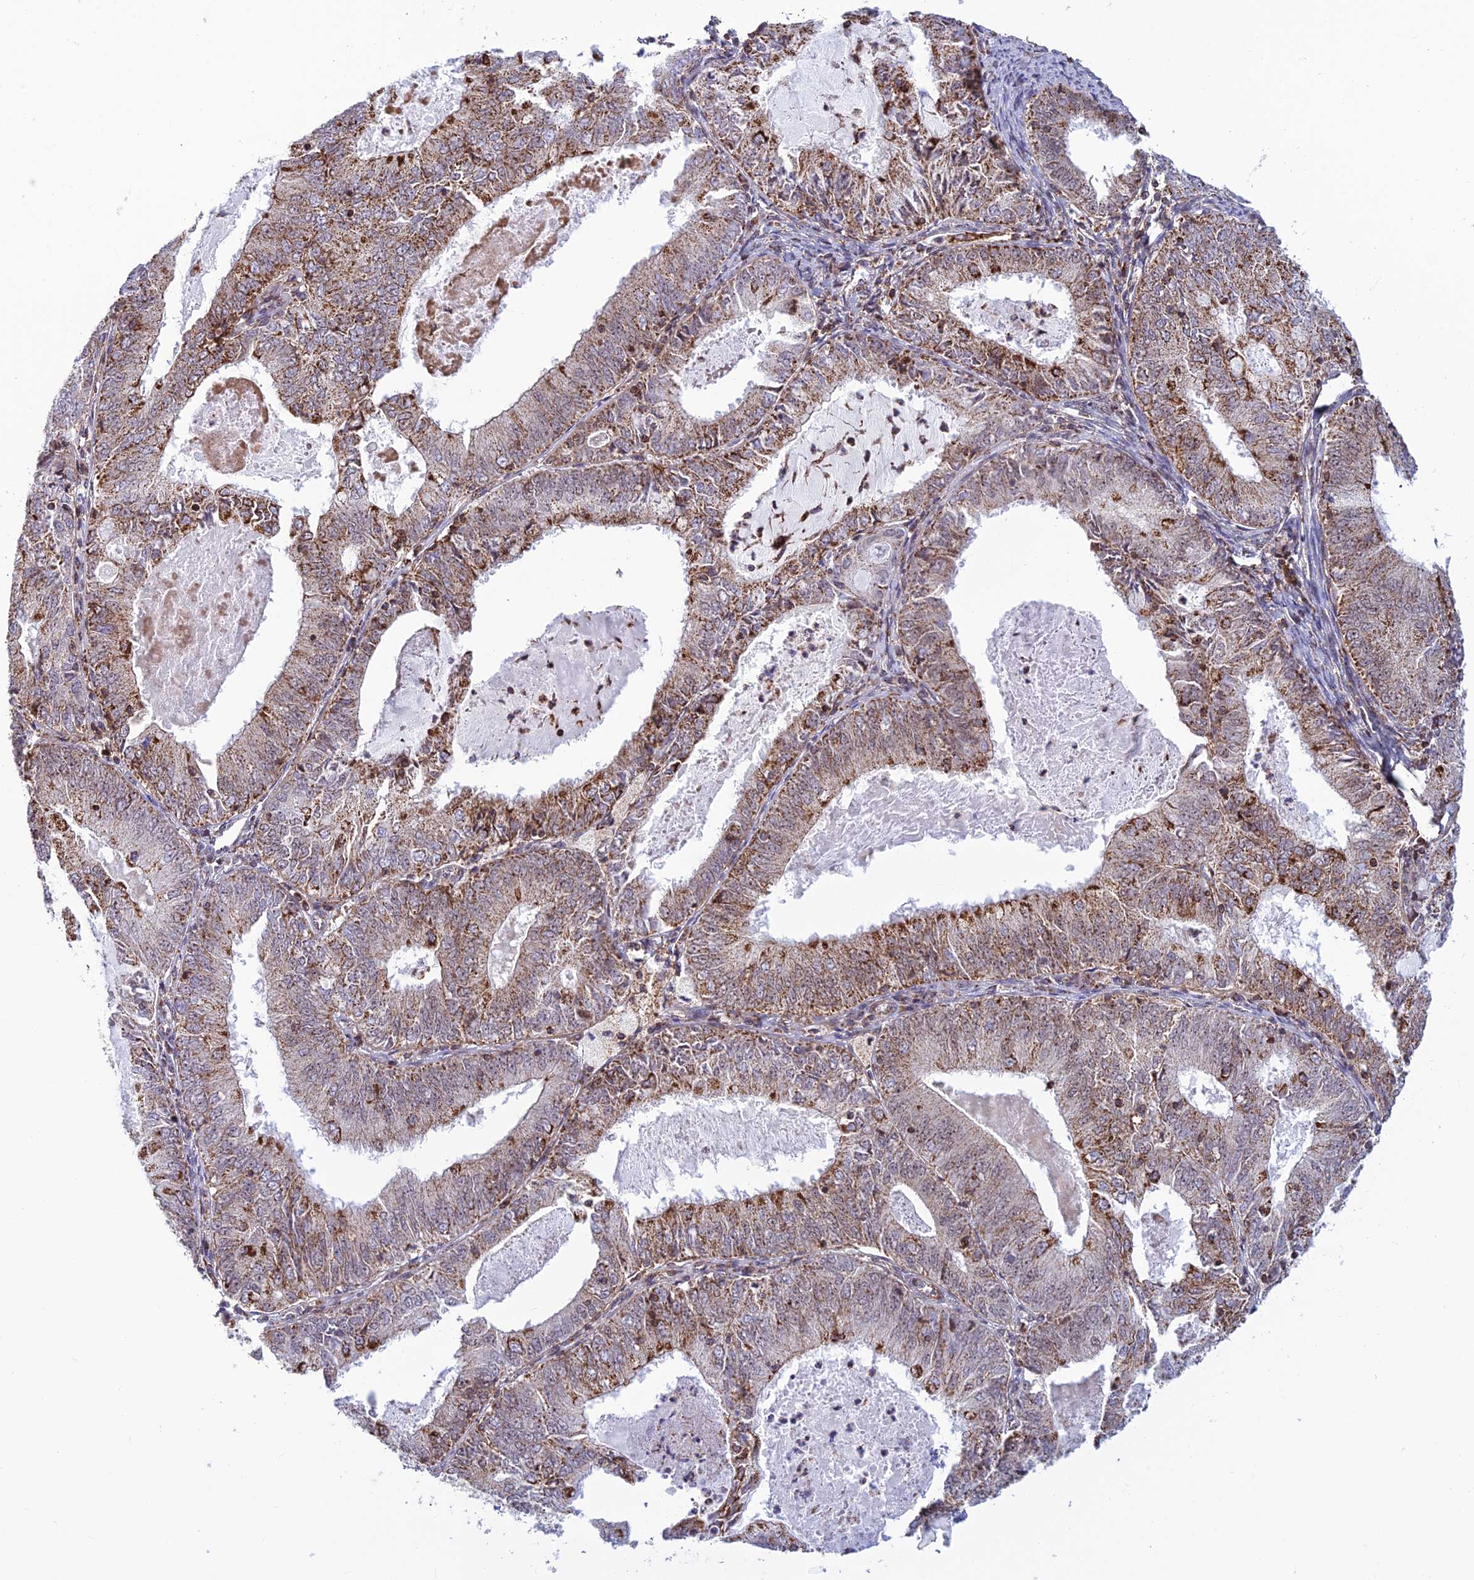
{"staining": {"intensity": "moderate", "quantity": ">75%", "location": "cytoplasmic/membranous"}, "tissue": "endometrial cancer", "cell_type": "Tumor cells", "image_type": "cancer", "snomed": [{"axis": "morphology", "description": "Adenocarcinoma, NOS"}, {"axis": "topography", "description": "Endometrium"}], "caption": "DAB immunohistochemical staining of endometrial cancer (adenocarcinoma) reveals moderate cytoplasmic/membranous protein expression in about >75% of tumor cells.", "gene": "POLR1G", "patient": {"sex": "female", "age": 57}}